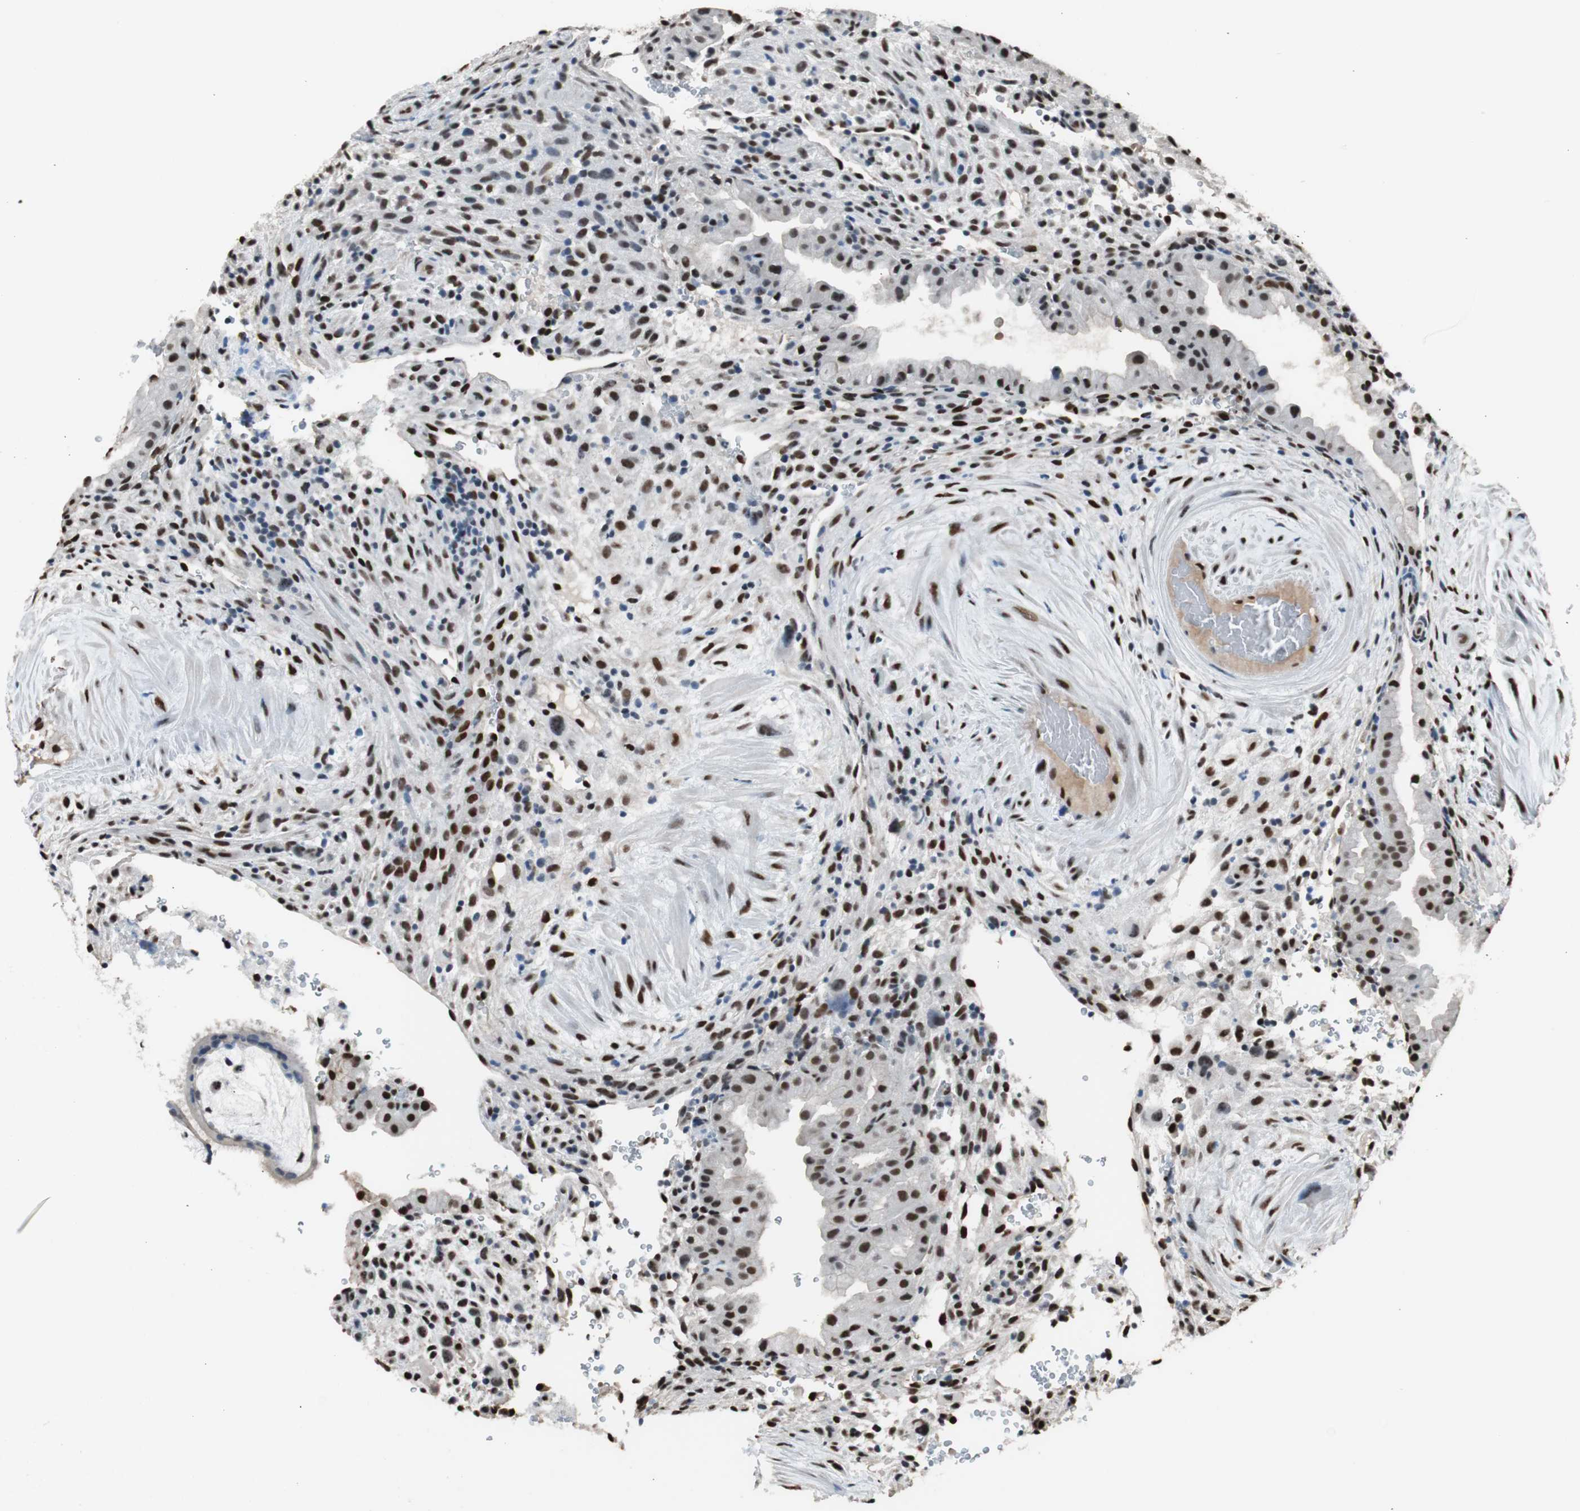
{"staining": {"intensity": "moderate", "quantity": ">75%", "location": "nuclear"}, "tissue": "placenta", "cell_type": "Decidual cells", "image_type": "normal", "snomed": [{"axis": "morphology", "description": "Normal tissue, NOS"}, {"axis": "topography", "description": "Placenta"}], "caption": "This photomicrograph demonstrates IHC staining of normal human placenta, with medium moderate nuclear expression in about >75% of decidual cells.", "gene": "PML", "patient": {"sex": "female", "age": 19}}